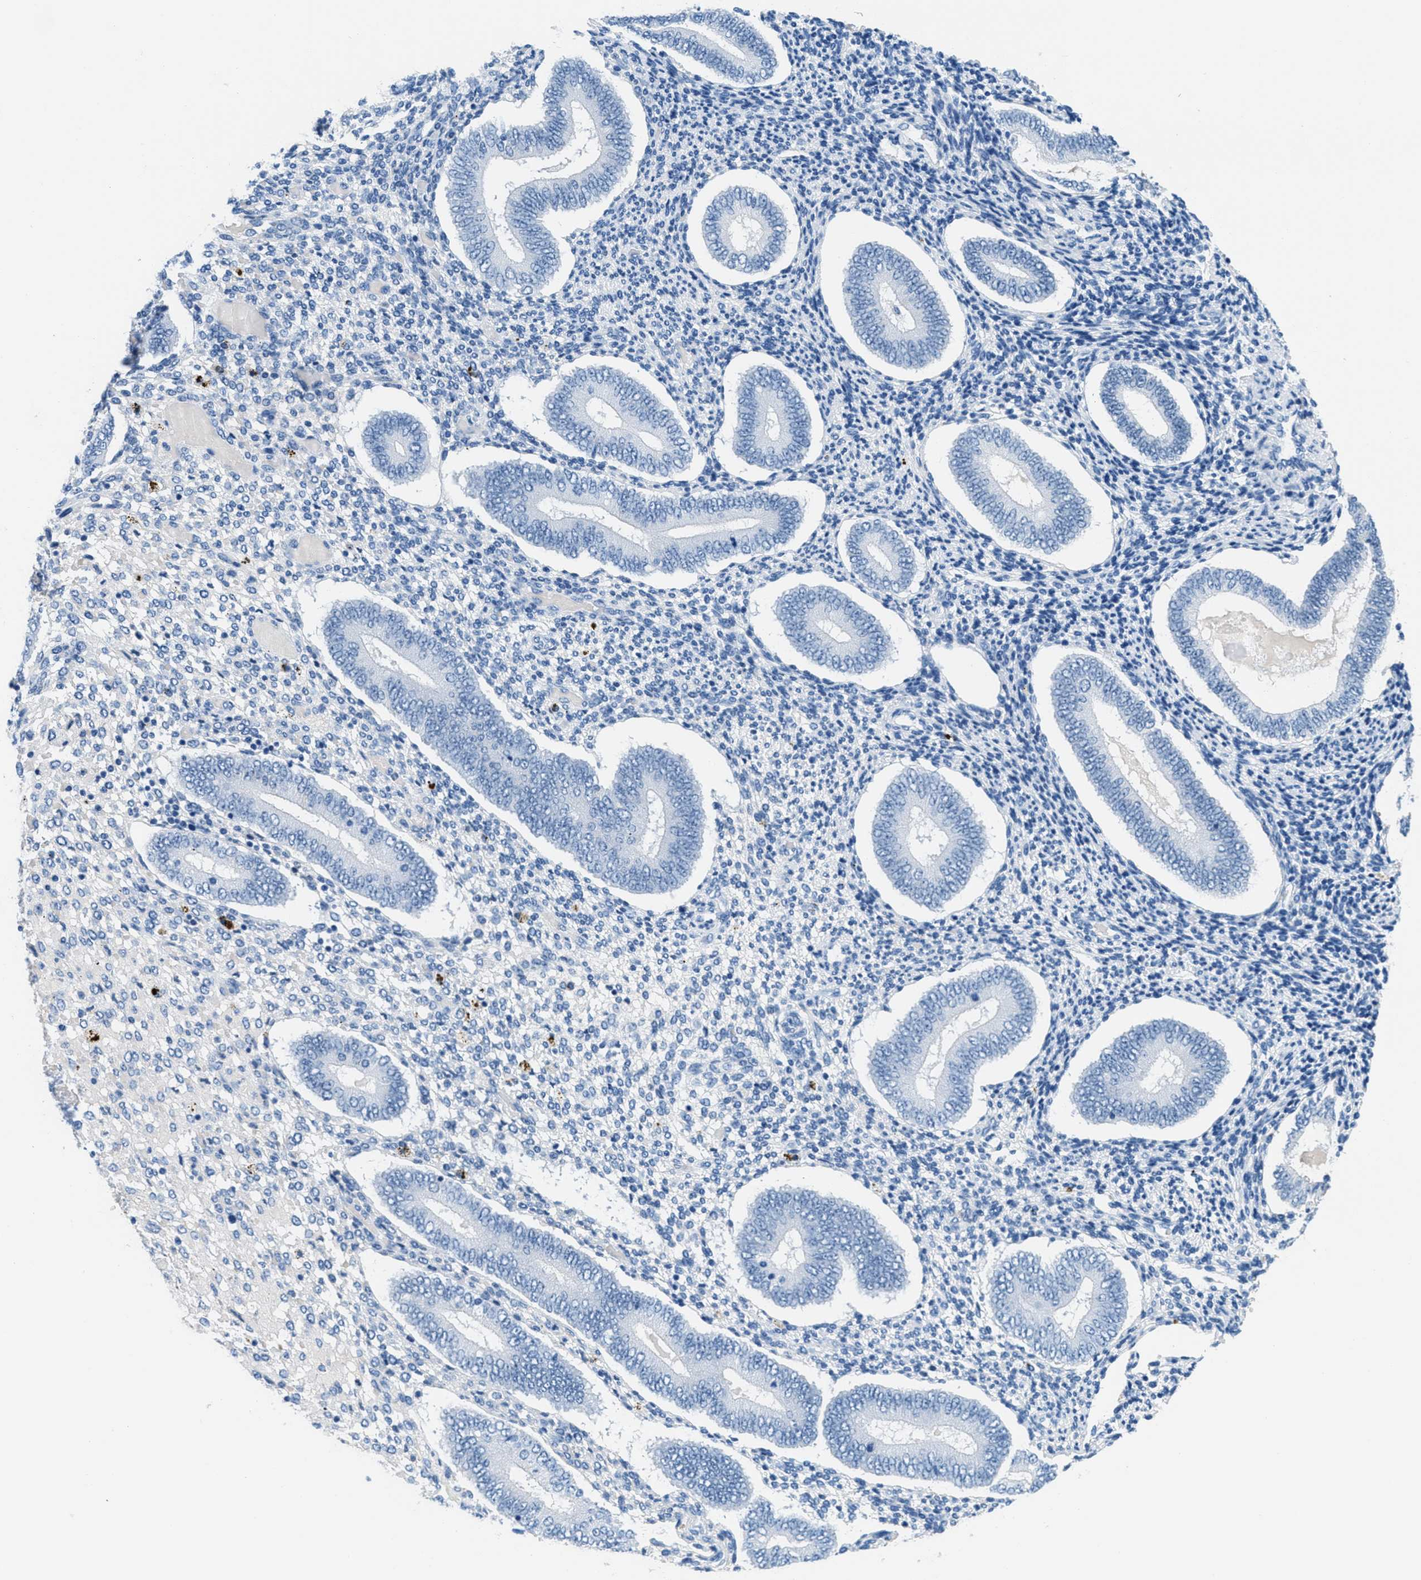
{"staining": {"intensity": "negative", "quantity": "none", "location": "none"}, "tissue": "endometrium", "cell_type": "Cells in endometrial stroma", "image_type": "normal", "snomed": [{"axis": "morphology", "description": "Normal tissue, NOS"}, {"axis": "topography", "description": "Endometrium"}], "caption": "Immunohistochemical staining of benign endometrium displays no significant positivity in cells in endometrial stroma.", "gene": "MGARP", "patient": {"sex": "female", "age": 42}}